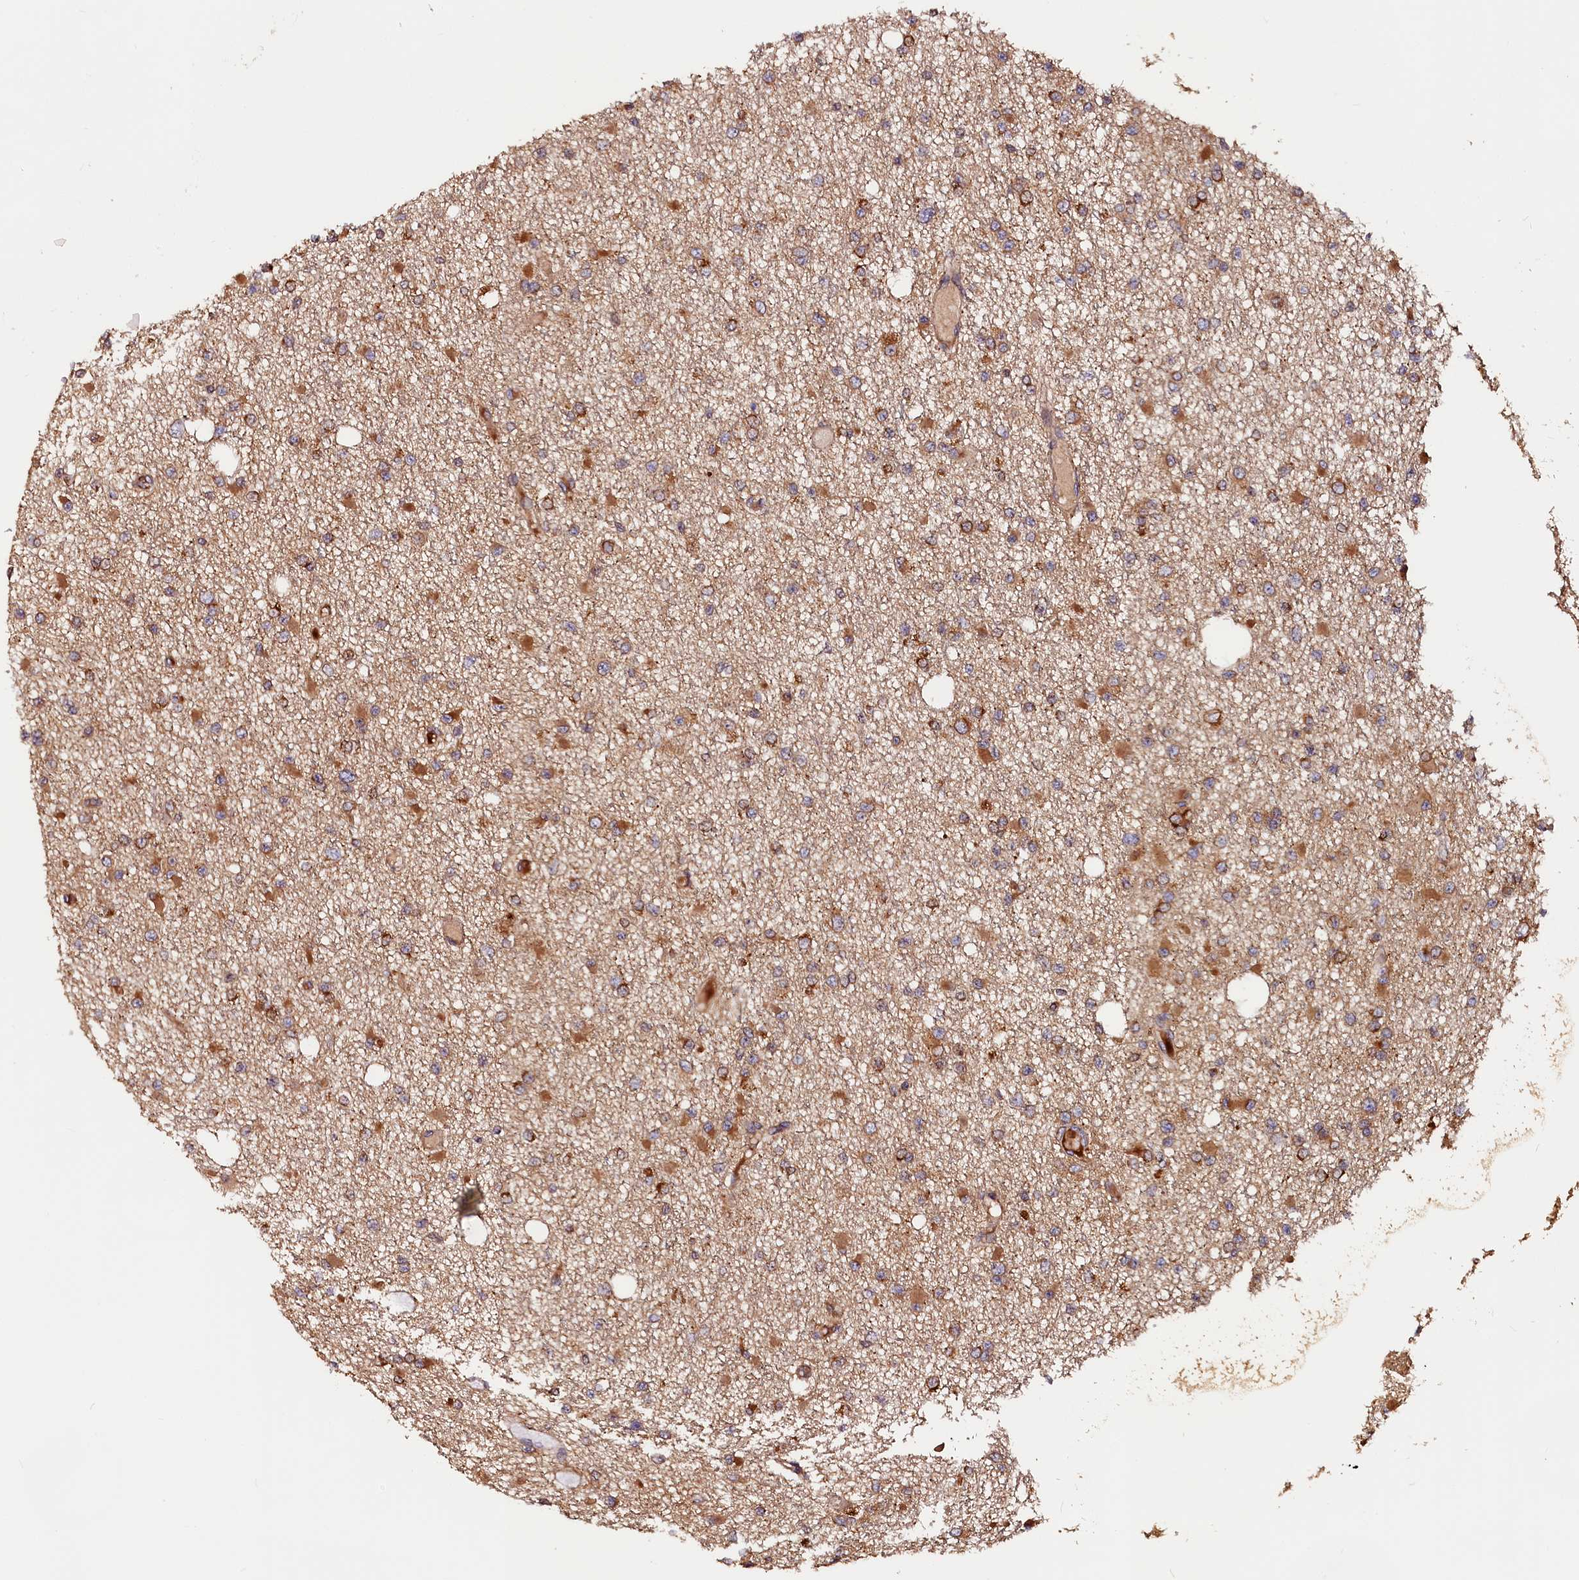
{"staining": {"intensity": "moderate", "quantity": "25%-75%", "location": "cytoplasmic/membranous"}, "tissue": "glioma", "cell_type": "Tumor cells", "image_type": "cancer", "snomed": [{"axis": "morphology", "description": "Glioma, malignant, Low grade"}, {"axis": "topography", "description": "Brain"}], "caption": "Tumor cells exhibit medium levels of moderate cytoplasmic/membranous staining in approximately 25%-75% of cells in glioma.", "gene": "HMOX2", "patient": {"sex": "female", "age": 22}}